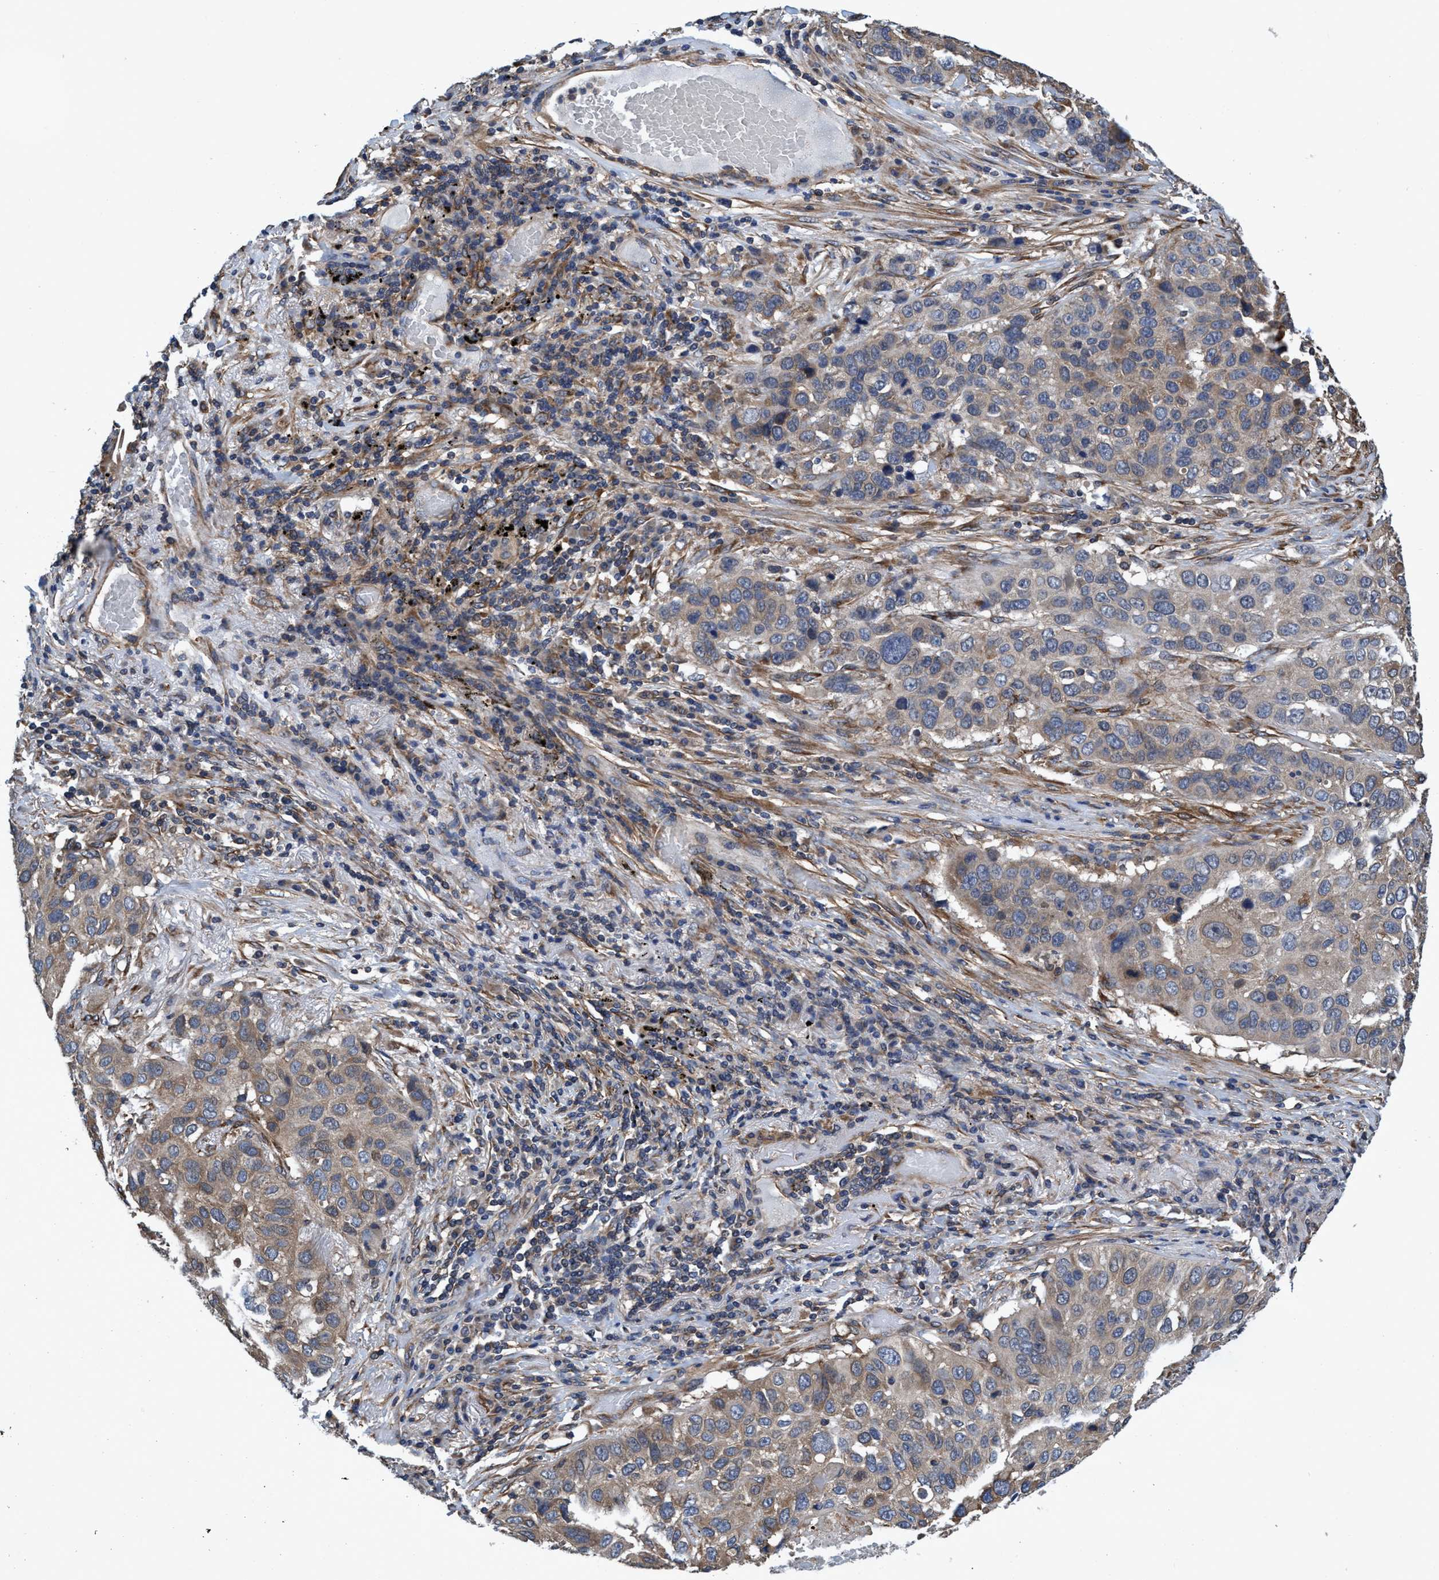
{"staining": {"intensity": "weak", "quantity": ">75%", "location": "cytoplasmic/membranous"}, "tissue": "lung cancer", "cell_type": "Tumor cells", "image_type": "cancer", "snomed": [{"axis": "morphology", "description": "Squamous cell carcinoma, NOS"}, {"axis": "topography", "description": "Lung"}], "caption": "About >75% of tumor cells in lung cancer (squamous cell carcinoma) display weak cytoplasmic/membranous protein positivity as visualized by brown immunohistochemical staining.", "gene": "CALCOCO2", "patient": {"sex": "male", "age": 57}}